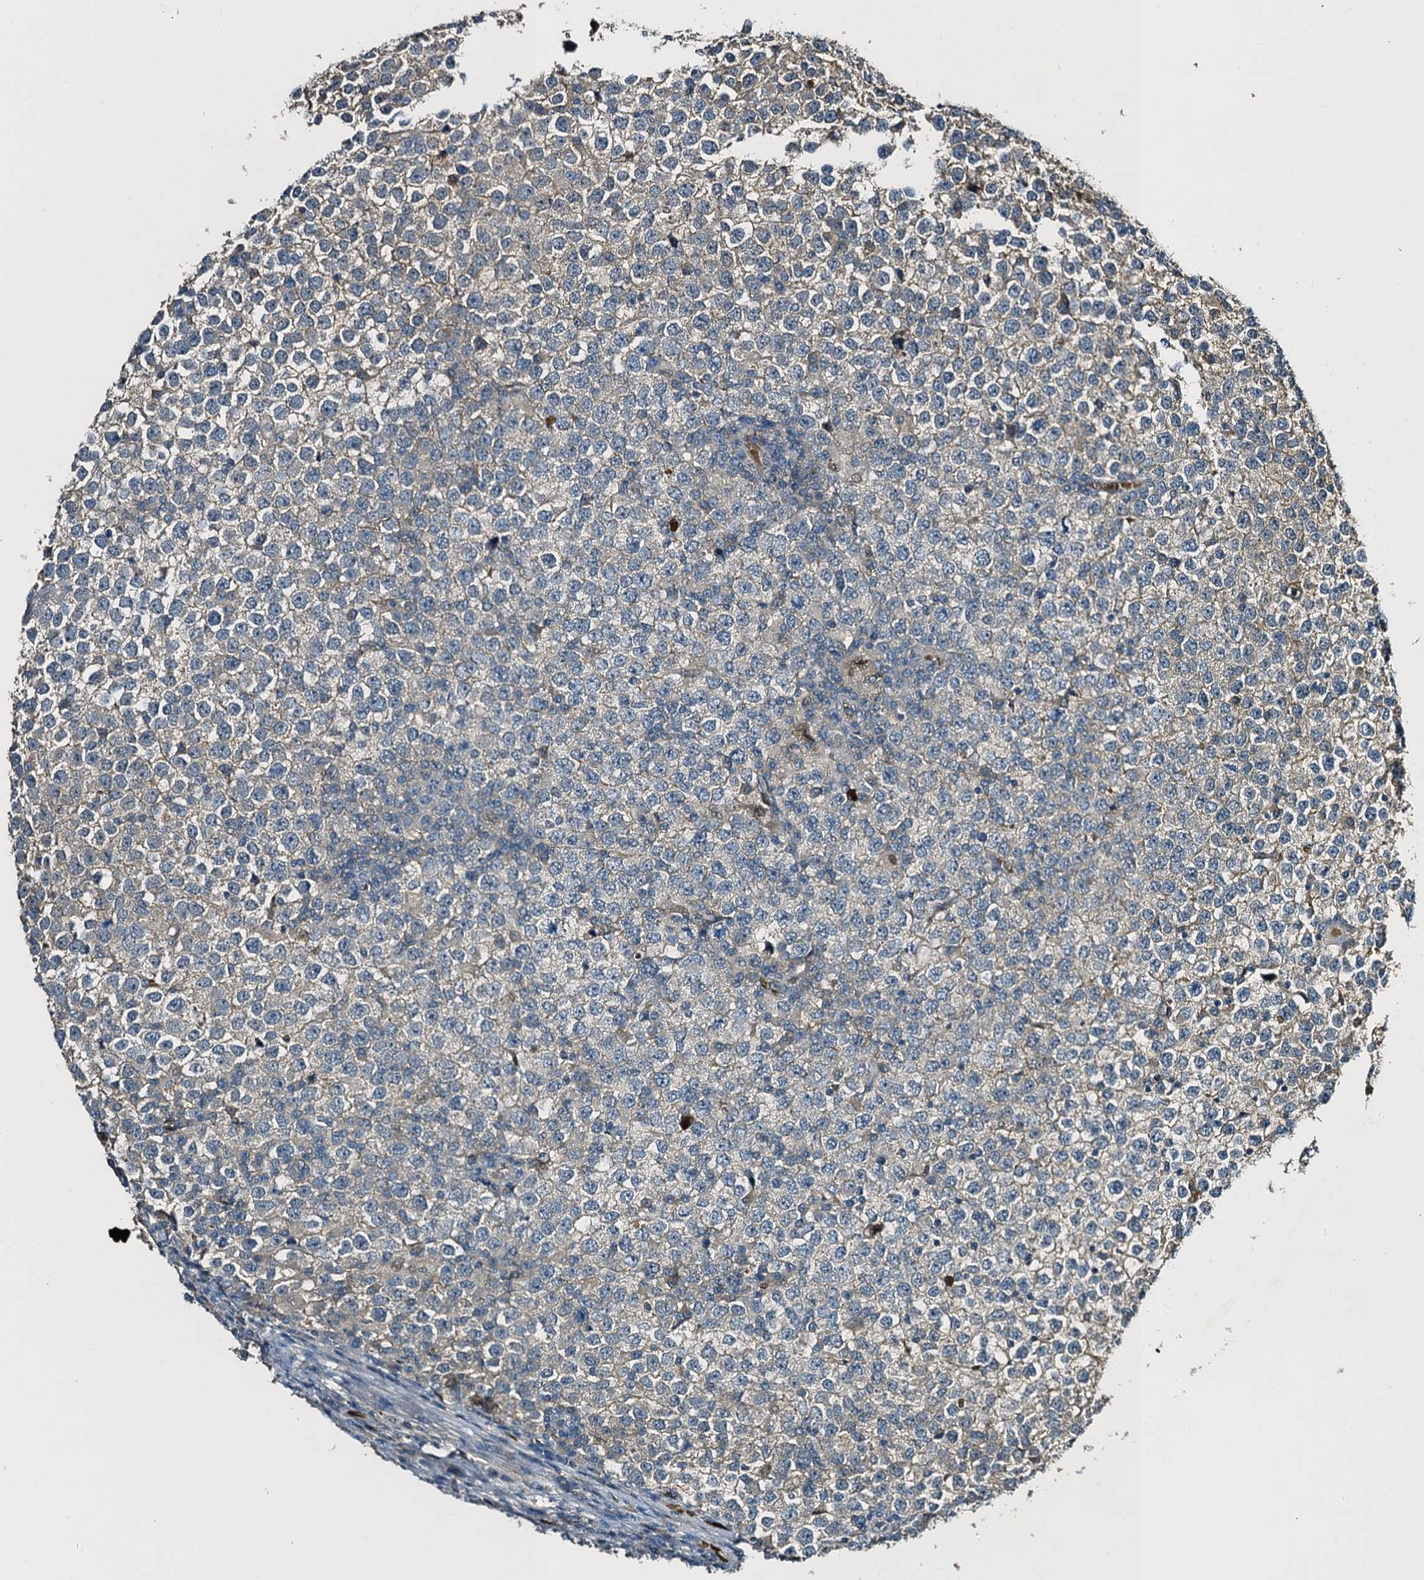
{"staining": {"intensity": "negative", "quantity": "none", "location": "none"}, "tissue": "testis cancer", "cell_type": "Tumor cells", "image_type": "cancer", "snomed": [{"axis": "morphology", "description": "Seminoma, NOS"}, {"axis": "topography", "description": "Testis"}], "caption": "Testis seminoma was stained to show a protein in brown. There is no significant positivity in tumor cells.", "gene": "SLC11A2", "patient": {"sex": "male", "age": 65}}